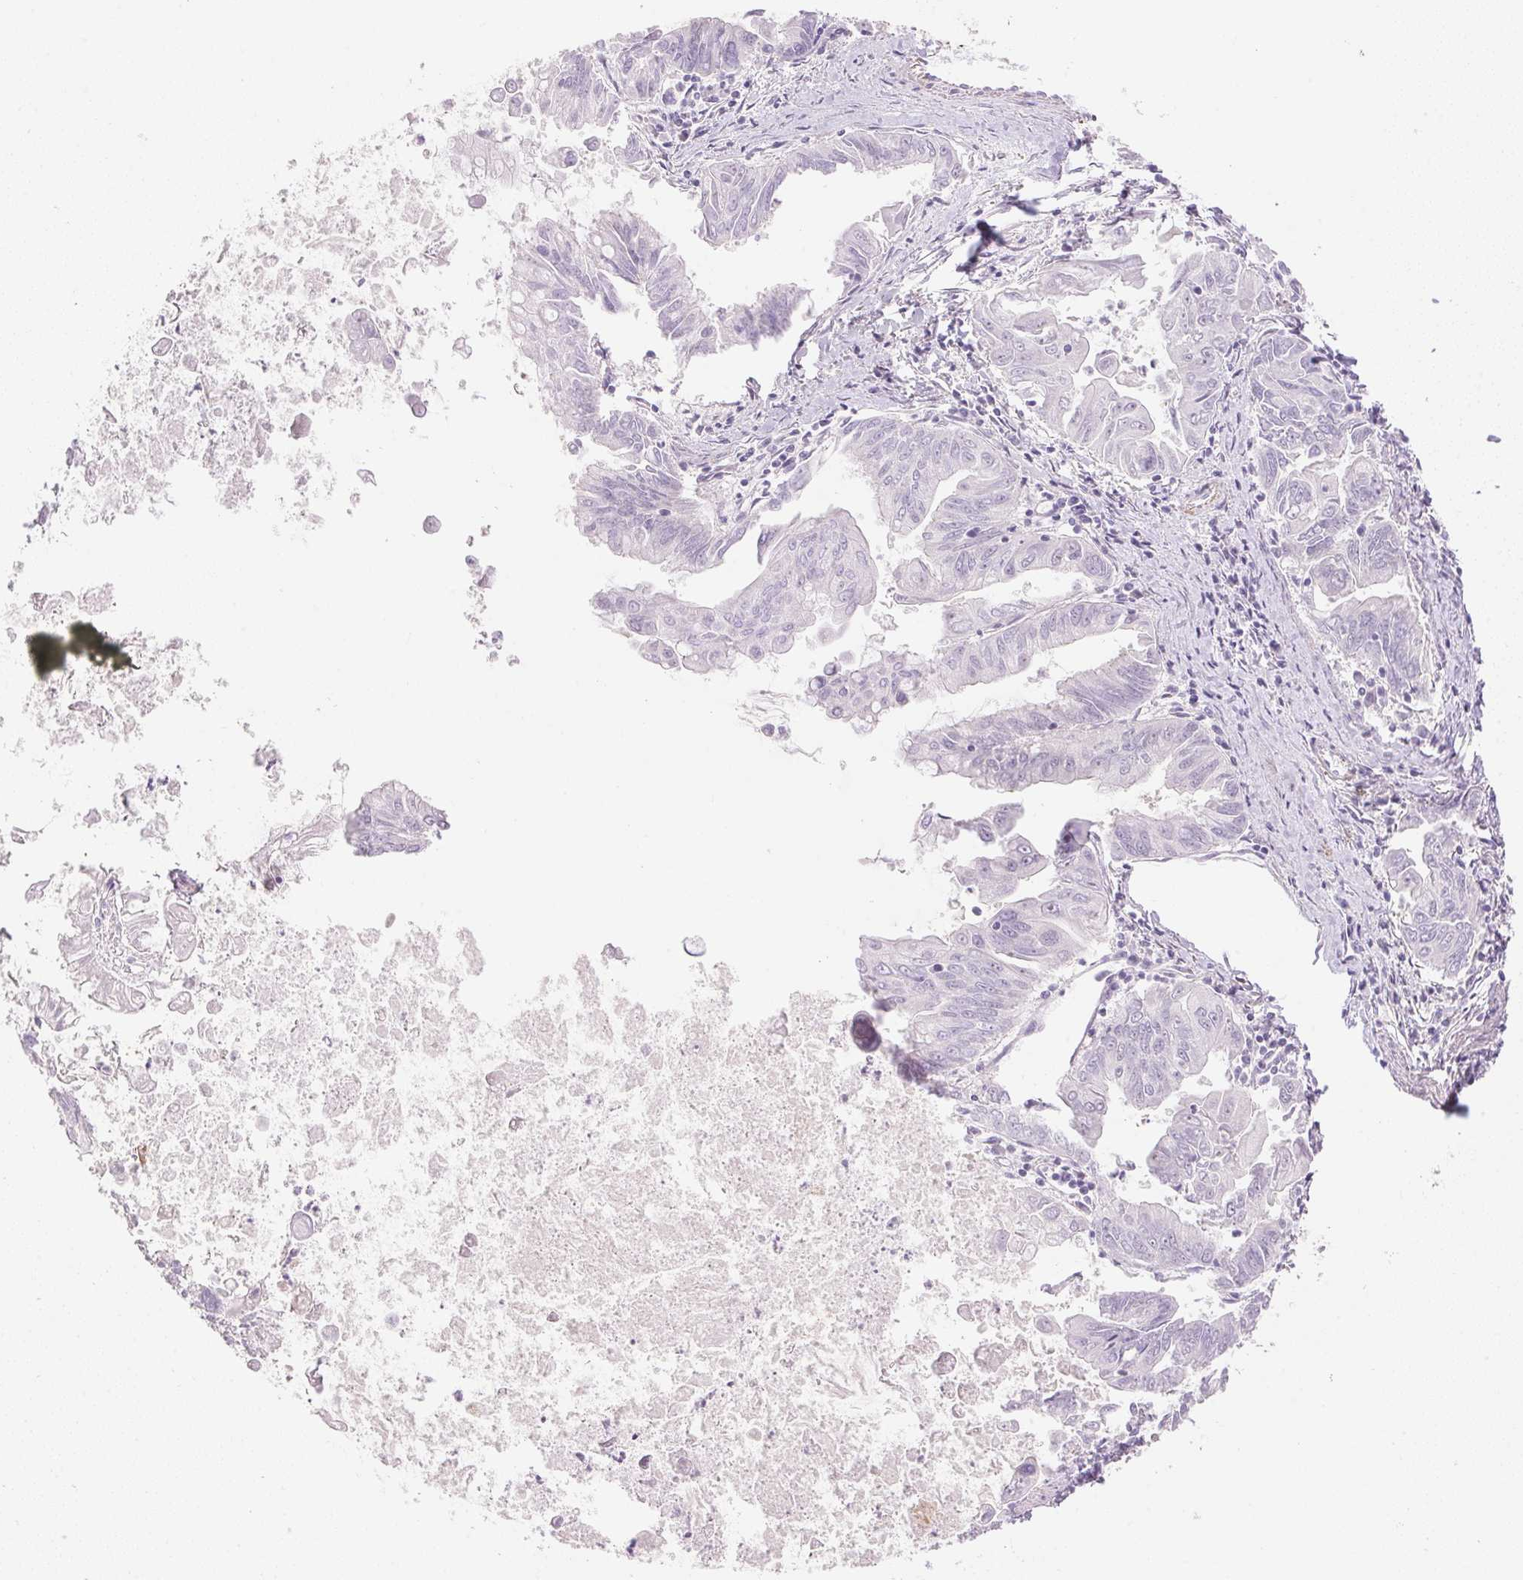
{"staining": {"intensity": "negative", "quantity": "none", "location": "none"}, "tissue": "stomach cancer", "cell_type": "Tumor cells", "image_type": "cancer", "snomed": [{"axis": "morphology", "description": "Adenocarcinoma, NOS"}, {"axis": "topography", "description": "Stomach, upper"}], "caption": "Protein analysis of stomach cancer (adenocarcinoma) demonstrates no significant expression in tumor cells.", "gene": "GYG2", "patient": {"sex": "male", "age": 80}}